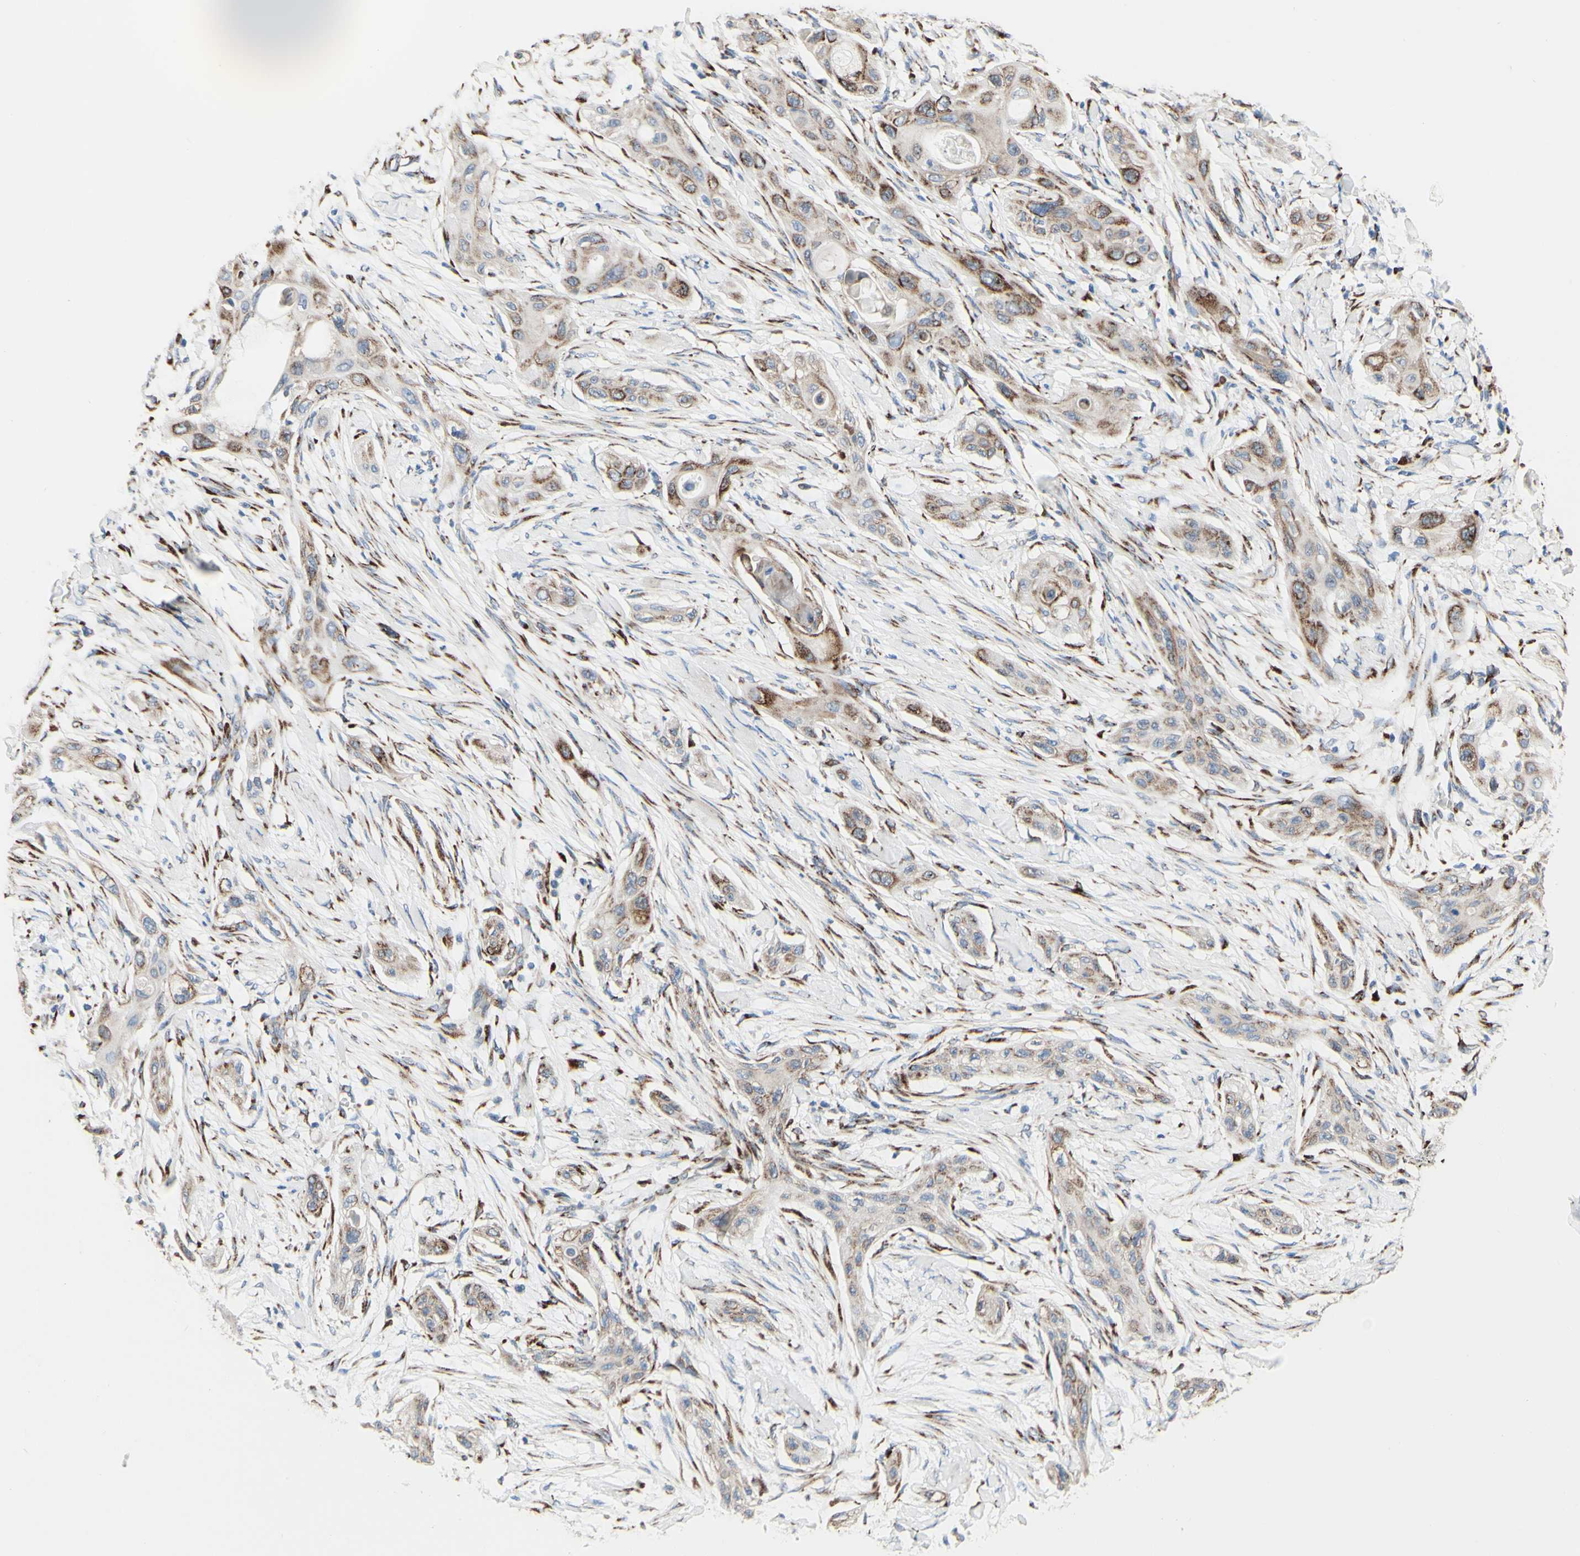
{"staining": {"intensity": "strong", "quantity": "25%-75%", "location": "cytoplasmic/membranous"}, "tissue": "lung cancer", "cell_type": "Tumor cells", "image_type": "cancer", "snomed": [{"axis": "morphology", "description": "Squamous cell carcinoma, NOS"}, {"axis": "topography", "description": "Lung"}], "caption": "Lung squamous cell carcinoma was stained to show a protein in brown. There is high levels of strong cytoplasmic/membranous staining in approximately 25%-75% of tumor cells.", "gene": "AGPAT5", "patient": {"sex": "female", "age": 47}}